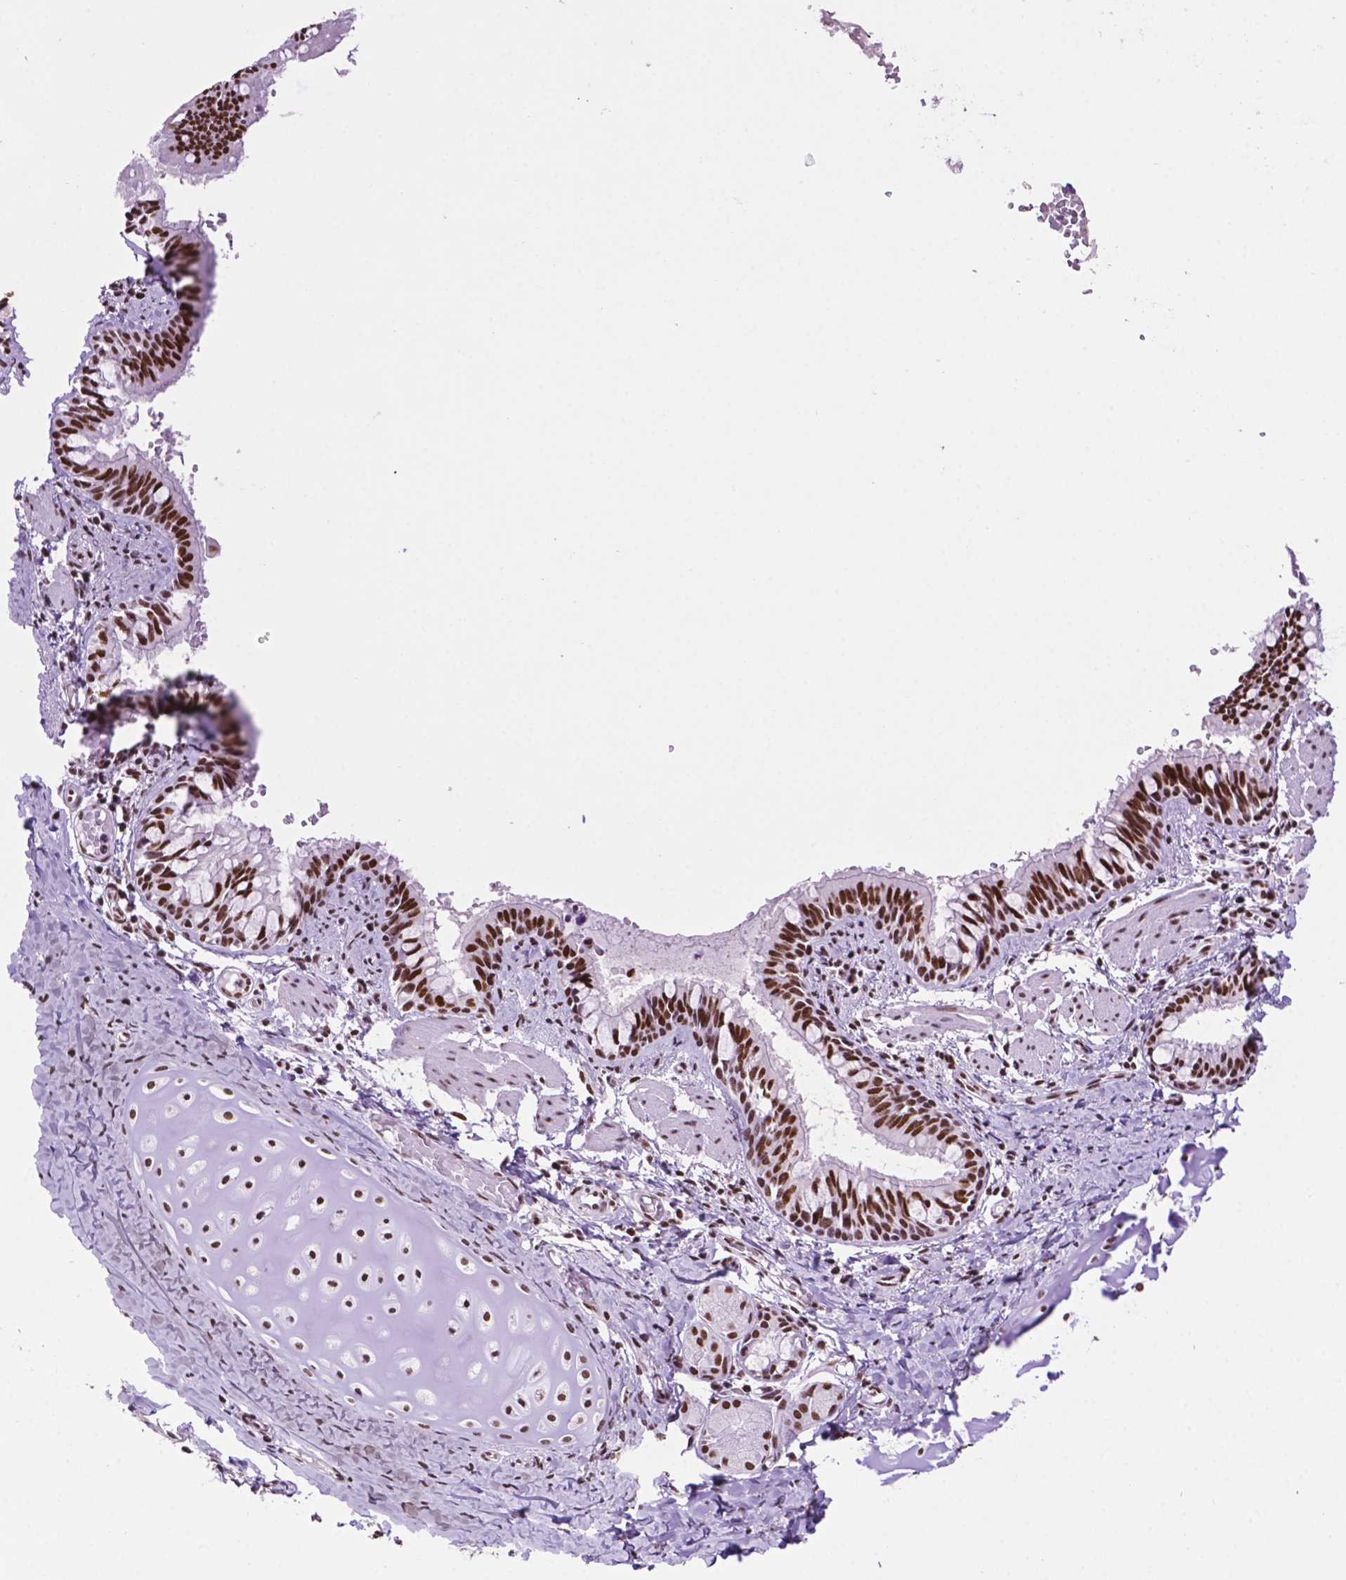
{"staining": {"intensity": "strong", "quantity": ">75%", "location": "nuclear"}, "tissue": "bronchus", "cell_type": "Respiratory epithelial cells", "image_type": "normal", "snomed": [{"axis": "morphology", "description": "Normal tissue, NOS"}, {"axis": "topography", "description": "Bronchus"}], "caption": "Protein expression analysis of normal bronchus shows strong nuclear staining in approximately >75% of respiratory epithelial cells.", "gene": "CCAR2", "patient": {"sex": "male", "age": 1}}